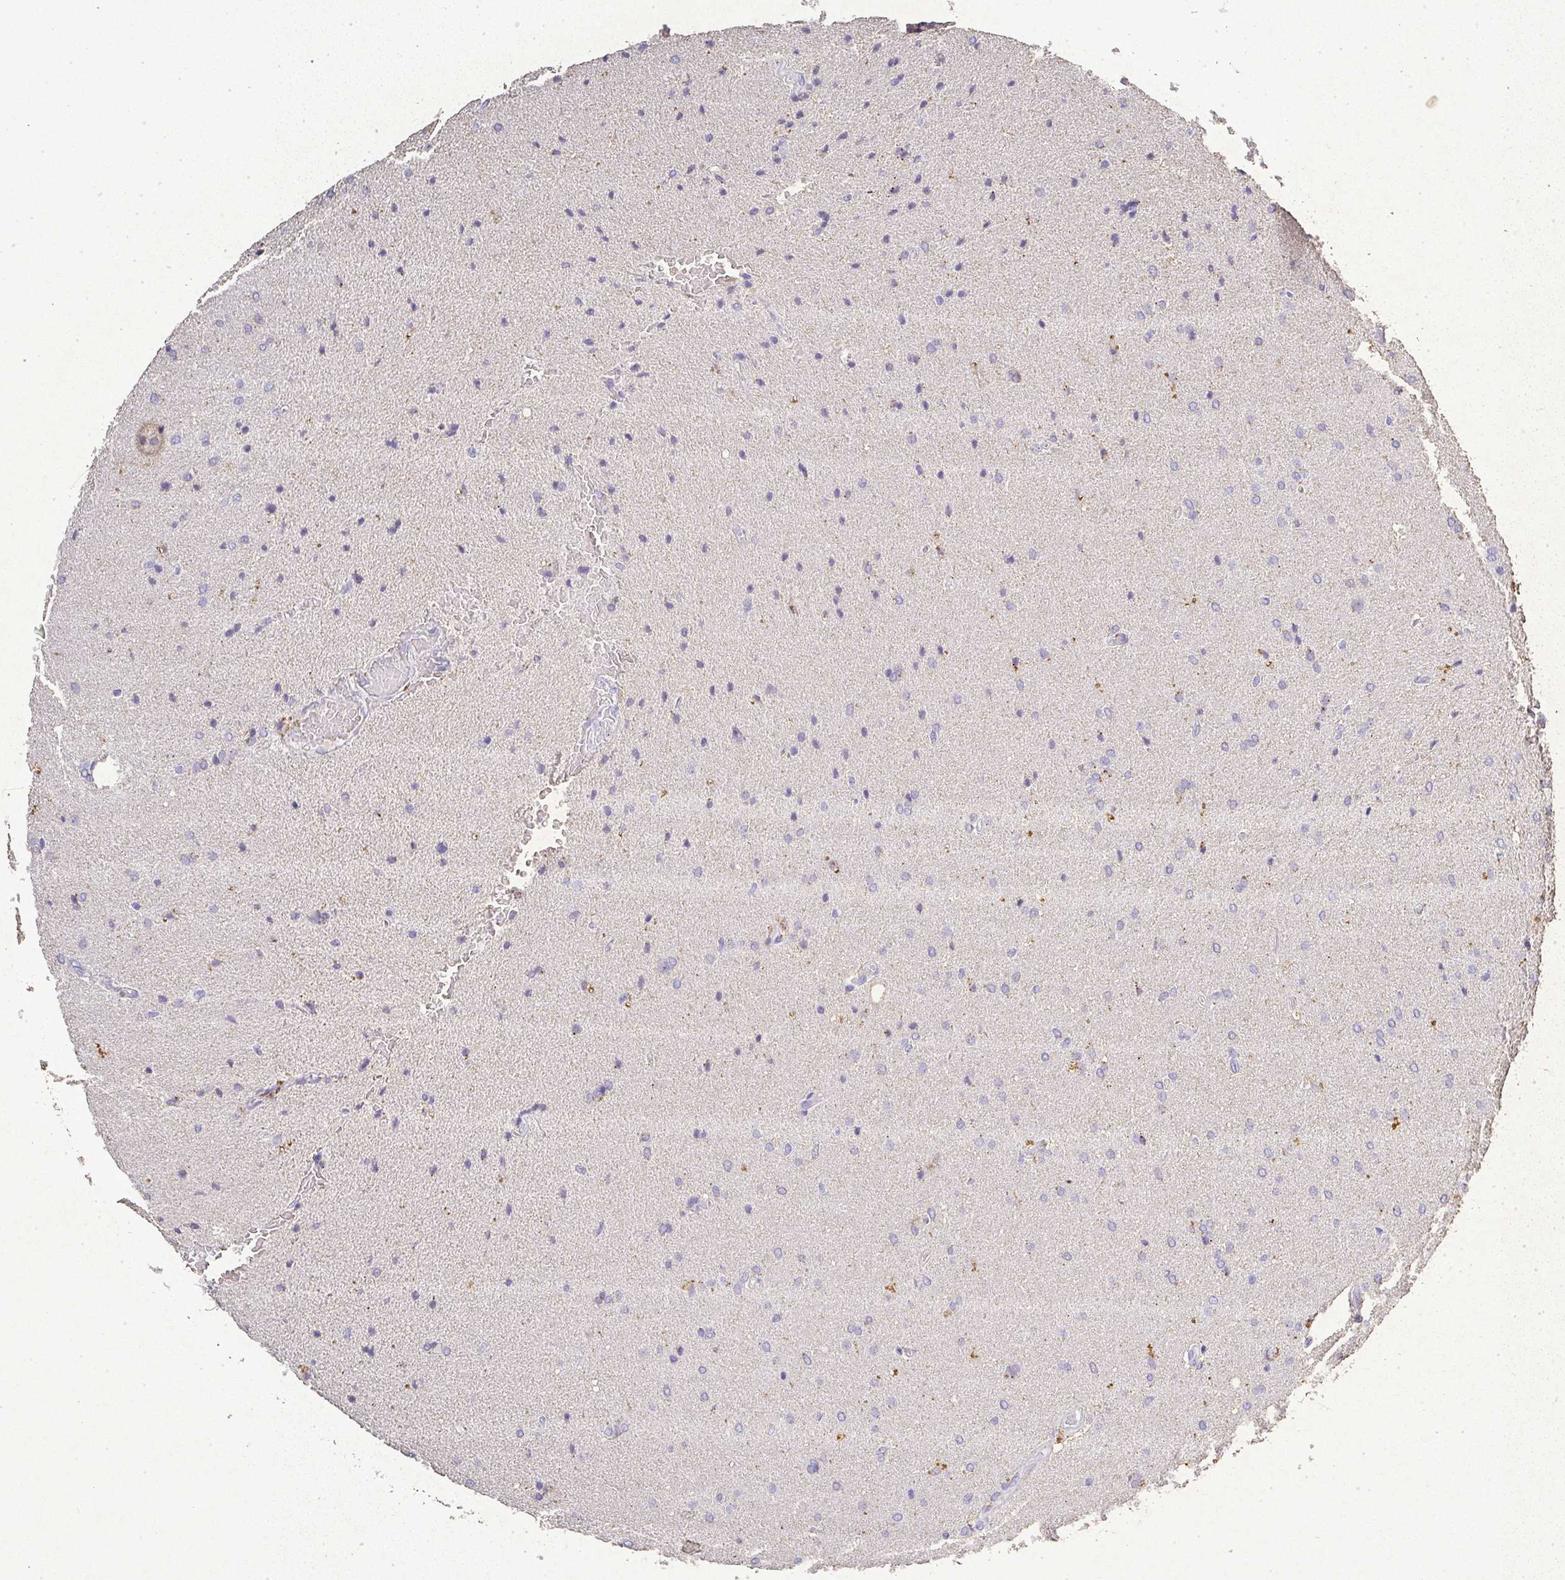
{"staining": {"intensity": "negative", "quantity": "none", "location": "none"}, "tissue": "glioma", "cell_type": "Tumor cells", "image_type": "cancer", "snomed": [{"axis": "morphology", "description": "Glioma, malignant, High grade"}, {"axis": "topography", "description": "Brain"}], "caption": "The image exhibits no staining of tumor cells in malignant high-grade glioma.", "gene": "RPS2", "patient": {"sex": "male", "age": 56}}